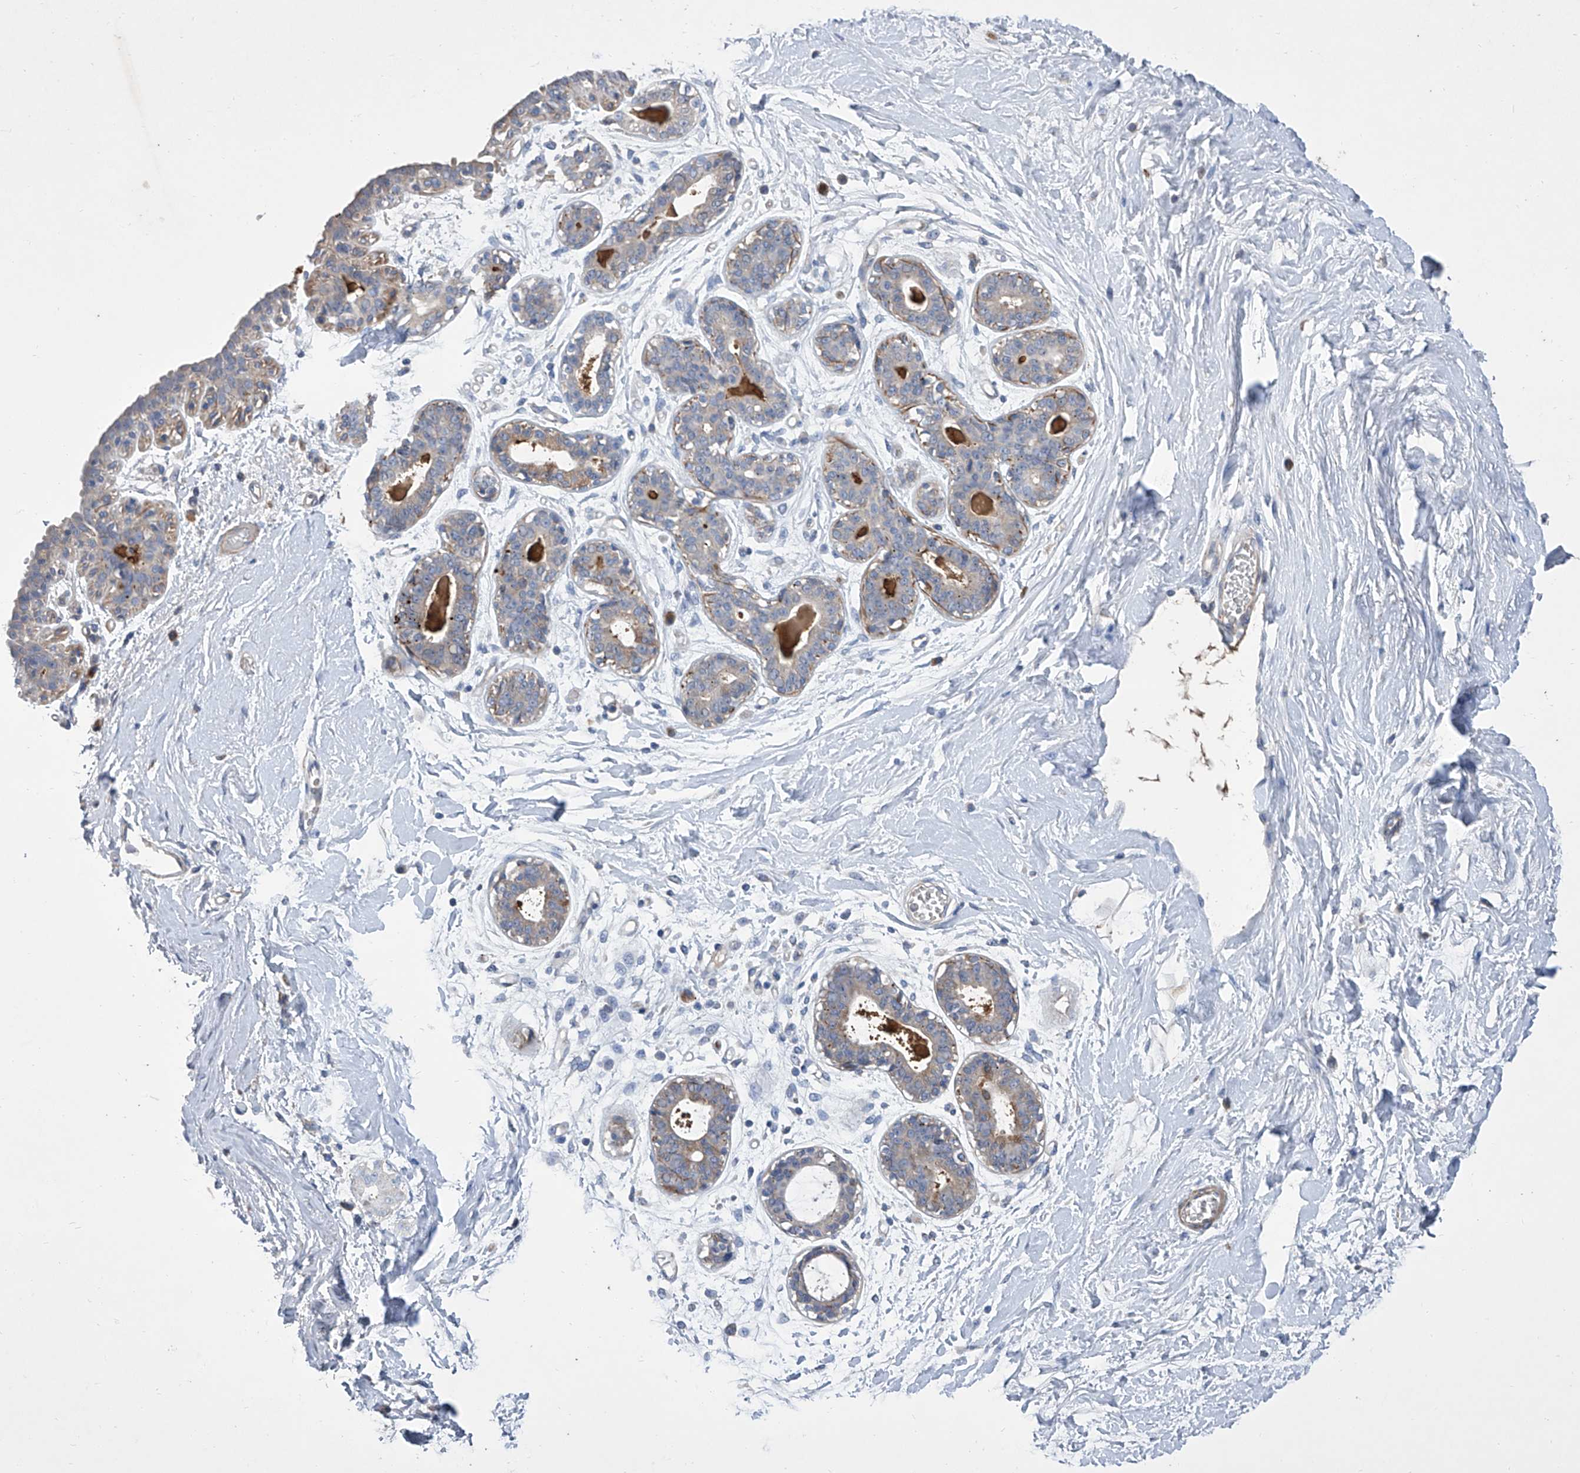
{"staining": {"intensity": "negative", "quantity": "none", "location": "none"}, "tissue": "breast", "cell_type": "Adipocytes", "image_type": "normal", "snomed": [{"axis": "morphology", "description": "Normal tissue, NOS"}, {"axis": "topography", "description": "Breast"}], "caption": "Immunohistochemistry (IHC) image of unremarkable human breast stained for a protein (brown), which exhibits no positivity in adipocytes.", "gene": "GPT", "patient": {"sex": "female", "age": 45}}